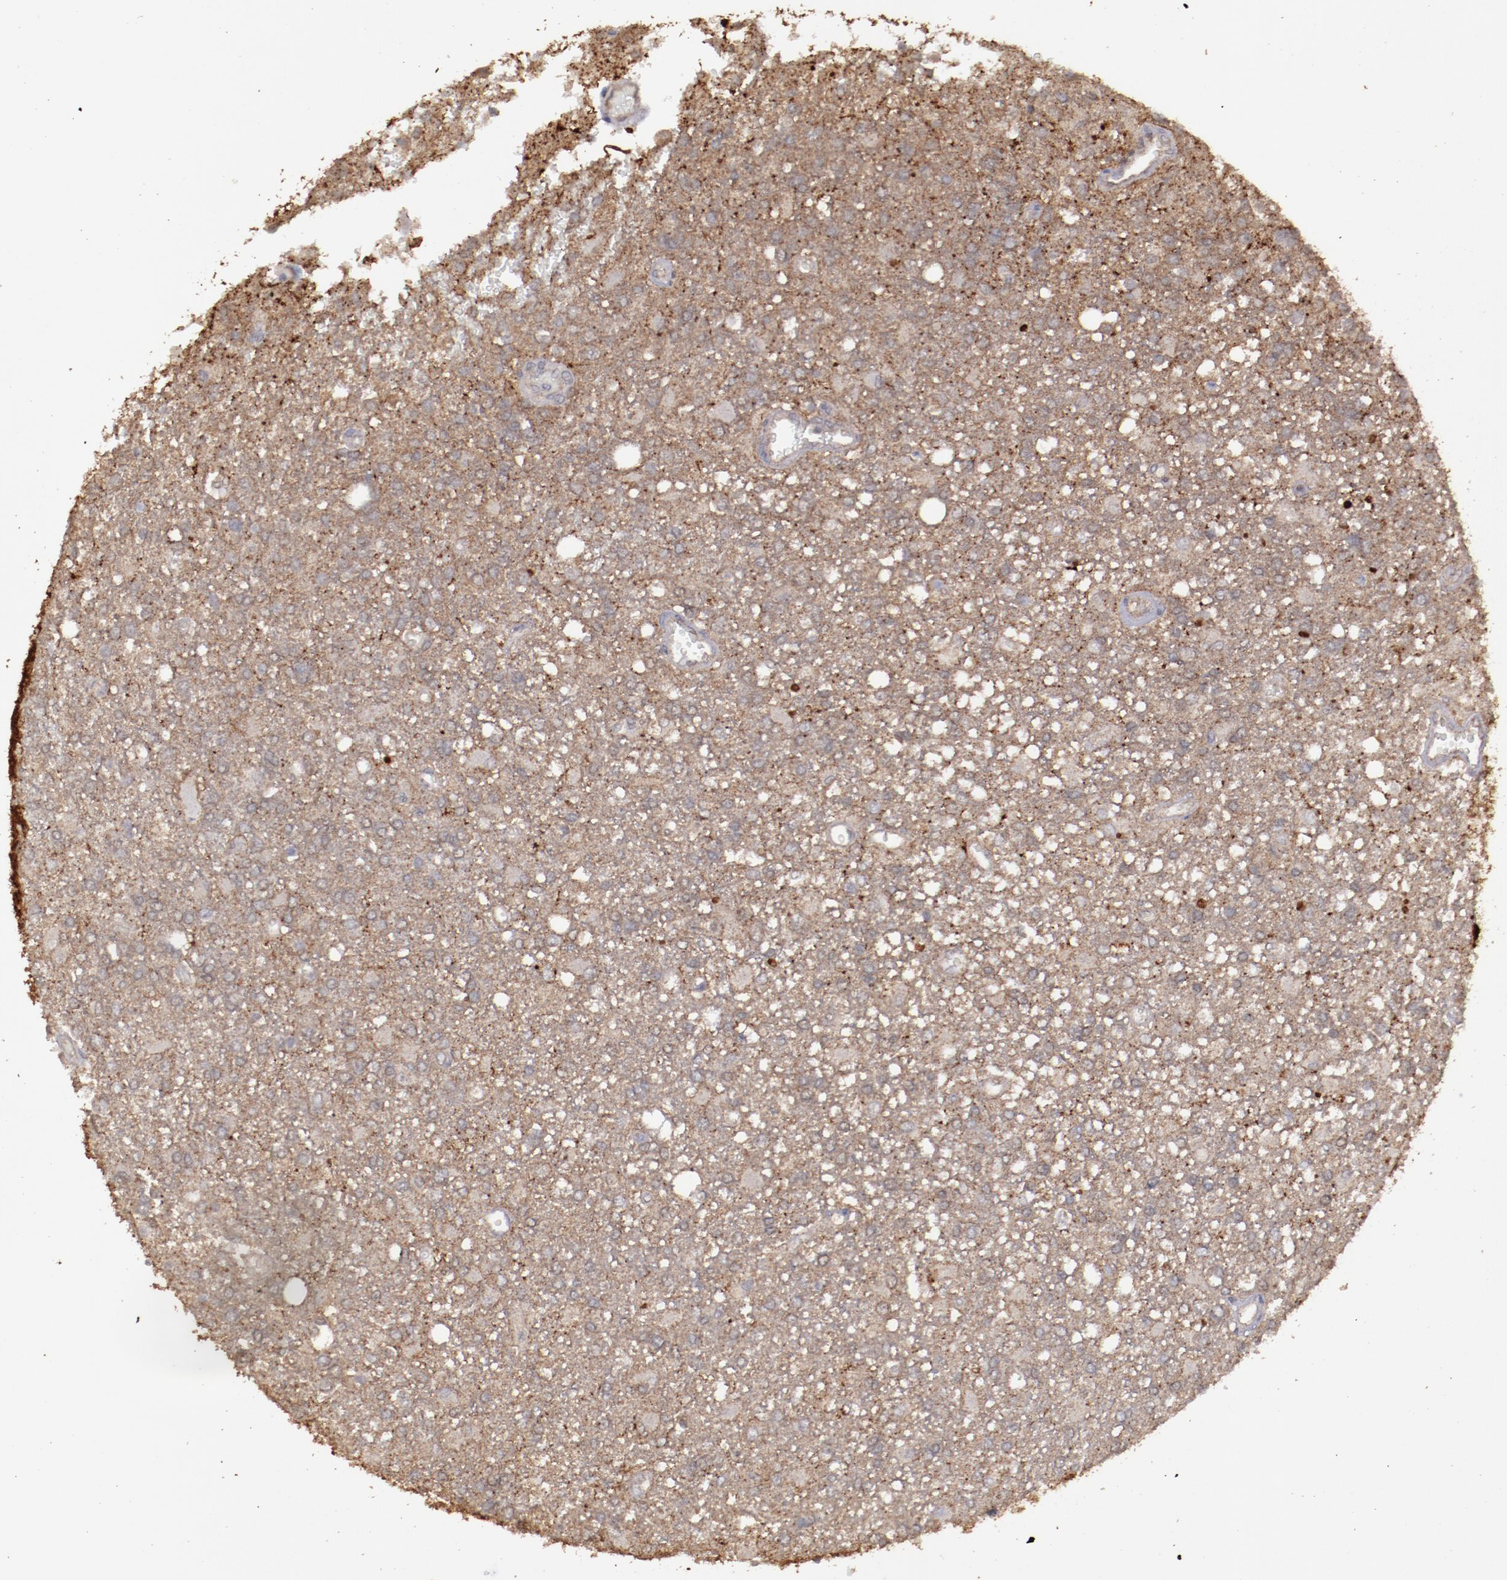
{"staining": {"intensity": "strong", "quantity": ">75%", "location": "cytoplasmic/membranous"}, "tissue": "glioma", "cell_type": "Tumor cells", "image_type": "cancer", "snomed": [{"axis": "morphology", "description": "Glioma, malignant, High grade"}, {"axis": "topography", "description": "Cerebral cortex"}], "caption": "Brown immunohistochemical staining in human glioma displays strong cytoplasmic/membranous expression in about >75% of tumor cells. Nuclei are stained in blue.", "gene": "FAT1", "patient": {"sex": "male", "age": 79}}